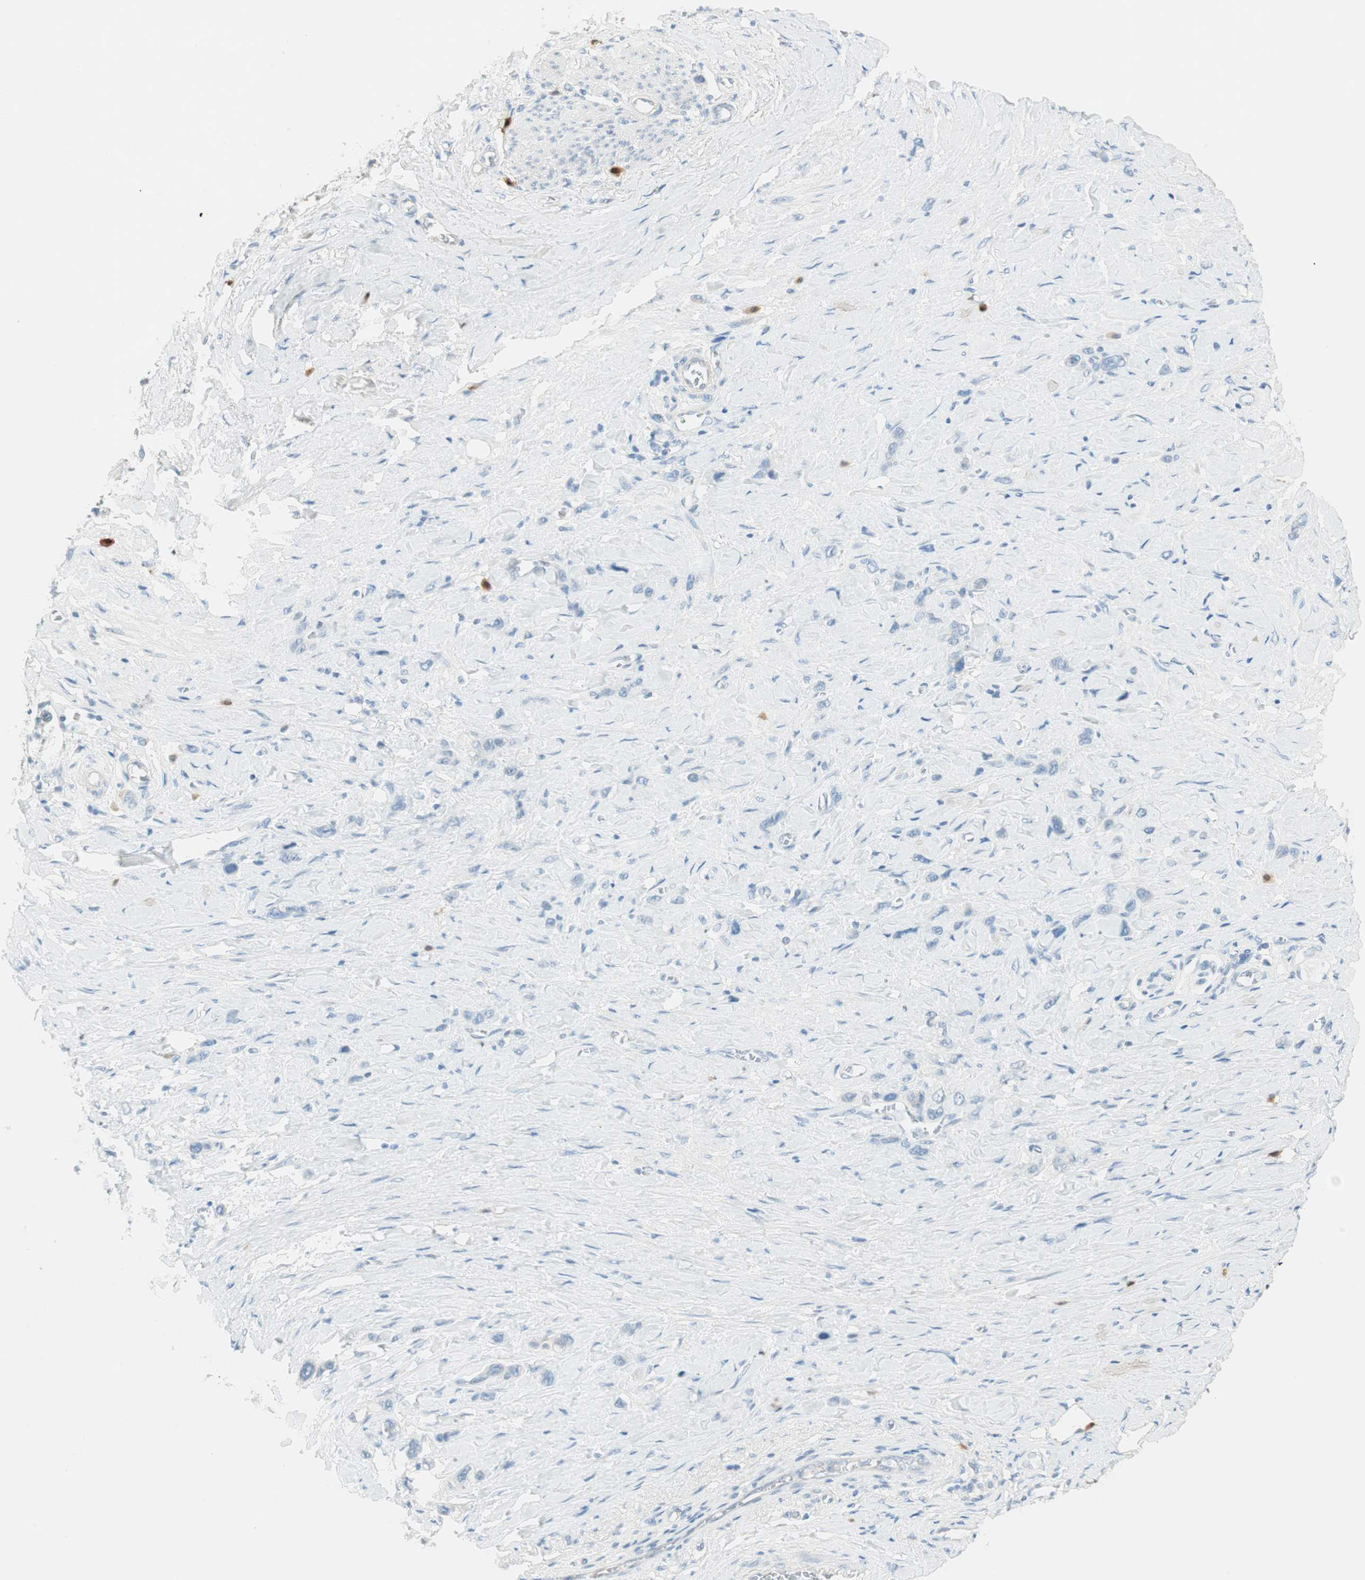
{"staining": {"intensity": "negative", "quantity": "none", "location": "none"}, "tissue": "stomach cancer", "cell_type": "Tumor cells", "image_type": "cancer", "snomed": [{"axis": "morphology", "description": "Normal tissue, NOS"}, {"axis": "morphology", "description": "Adenocarcinoma, NOS"}, {"axis": "morphology", "description": "Adenocarcinoma, High grade"}, {"axis": "topography", "description": "Stomach, upper"}, {"axis": "topography", "description": "Stomach"}], "caption": "Immunohistochemical staining of human stomach cancer reveals no significant positivity in tumor cells.", "gene": "HPGD", "patient": {"sex": "female", "age": 65}}